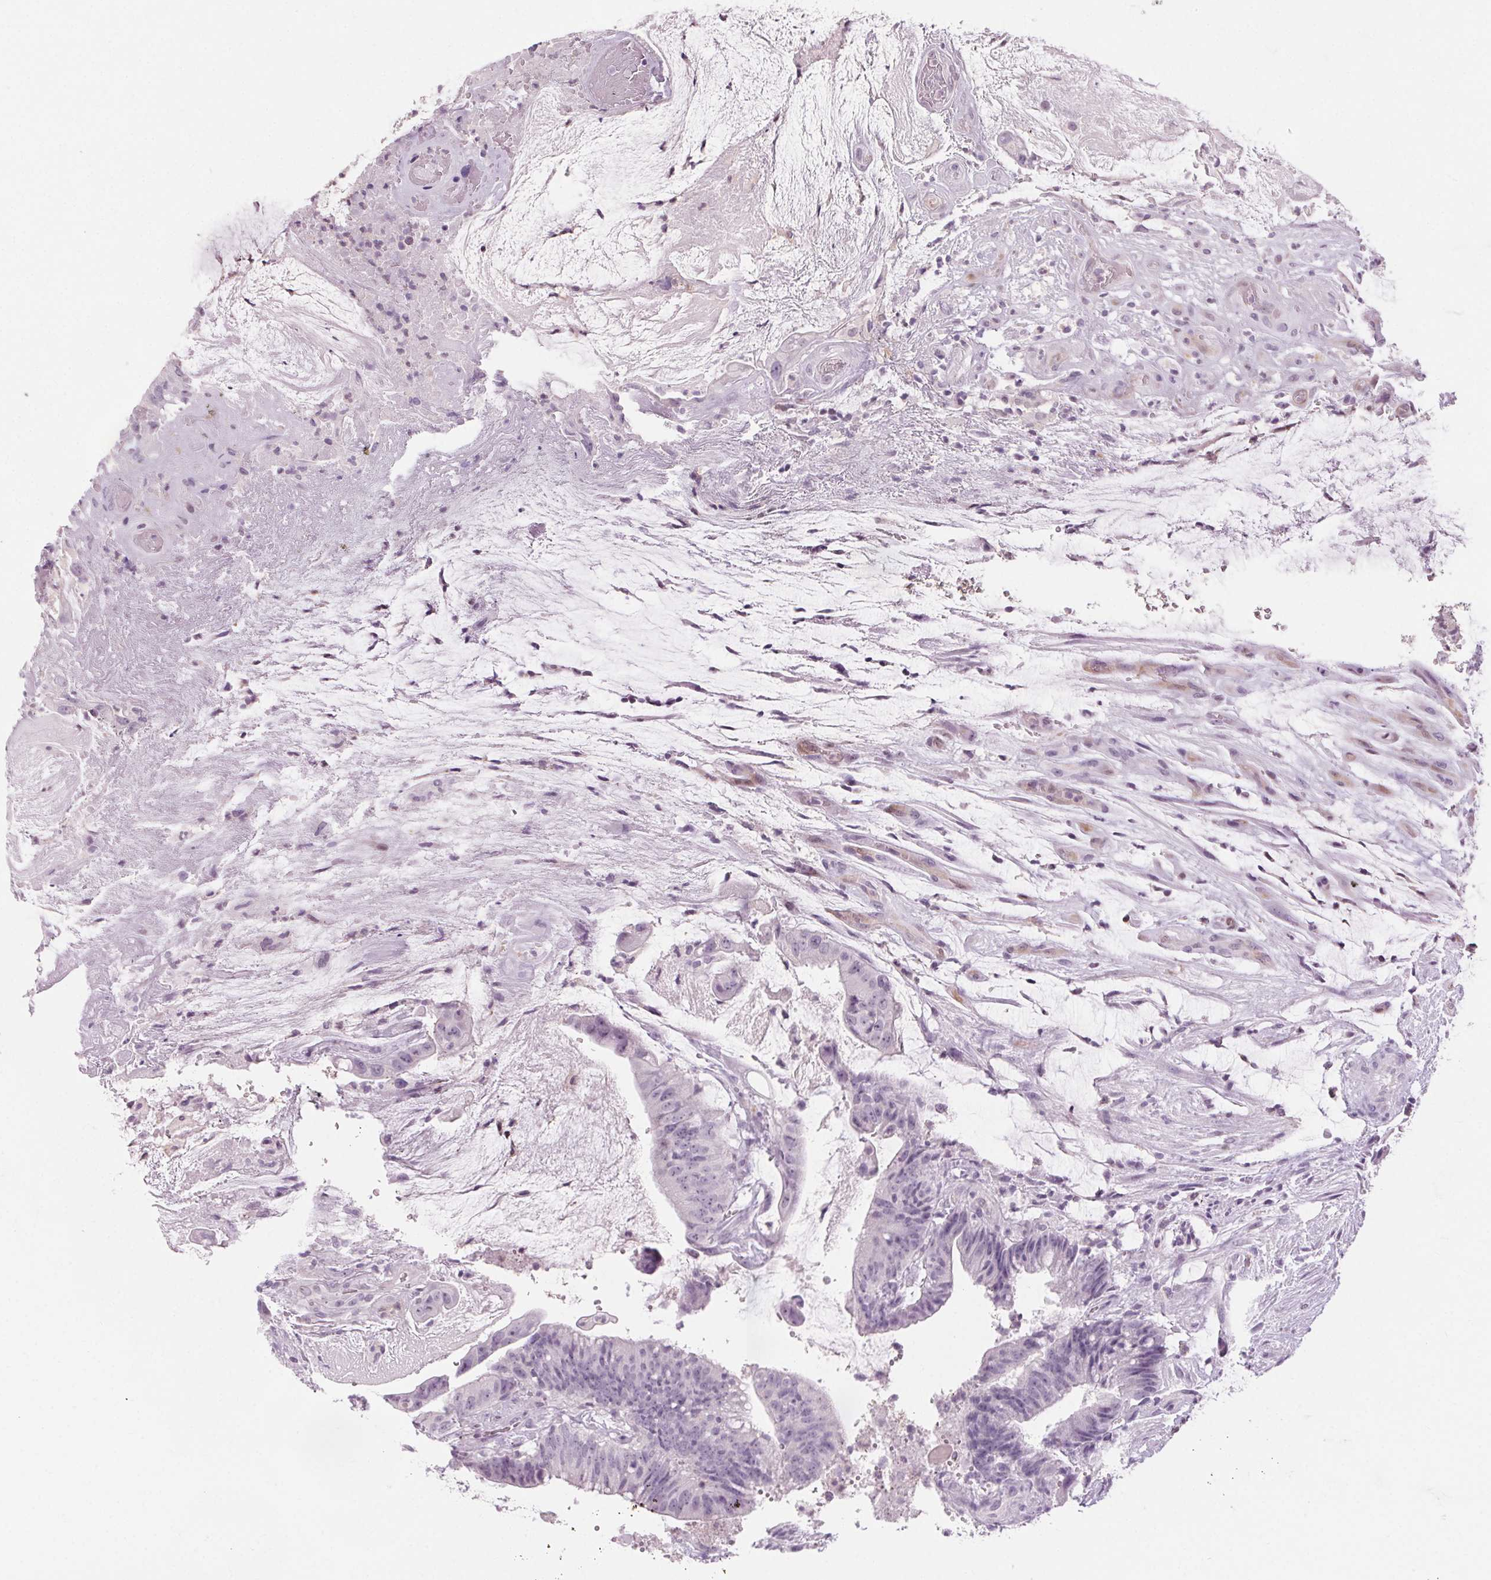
{"staining": {"intensity": "negative", "quantity": "none", "location": "none"}, "tissue": "colorectal cancer", "cell_type": "Tumor cells", "image_type": "cancer", "snomed": [{"axis": "morphology", "description": "Adenocarcinoma, NOS"}, {"axis": "topography", "description": "Colon"}], "caption": "Immunohistochemical staining of colorectal cancer (adenocarcinoma) demonstrates no significant positivity in tumor cells.", "gene": "SLC6A19", "patient": {"sex": "female", "age": 43}}